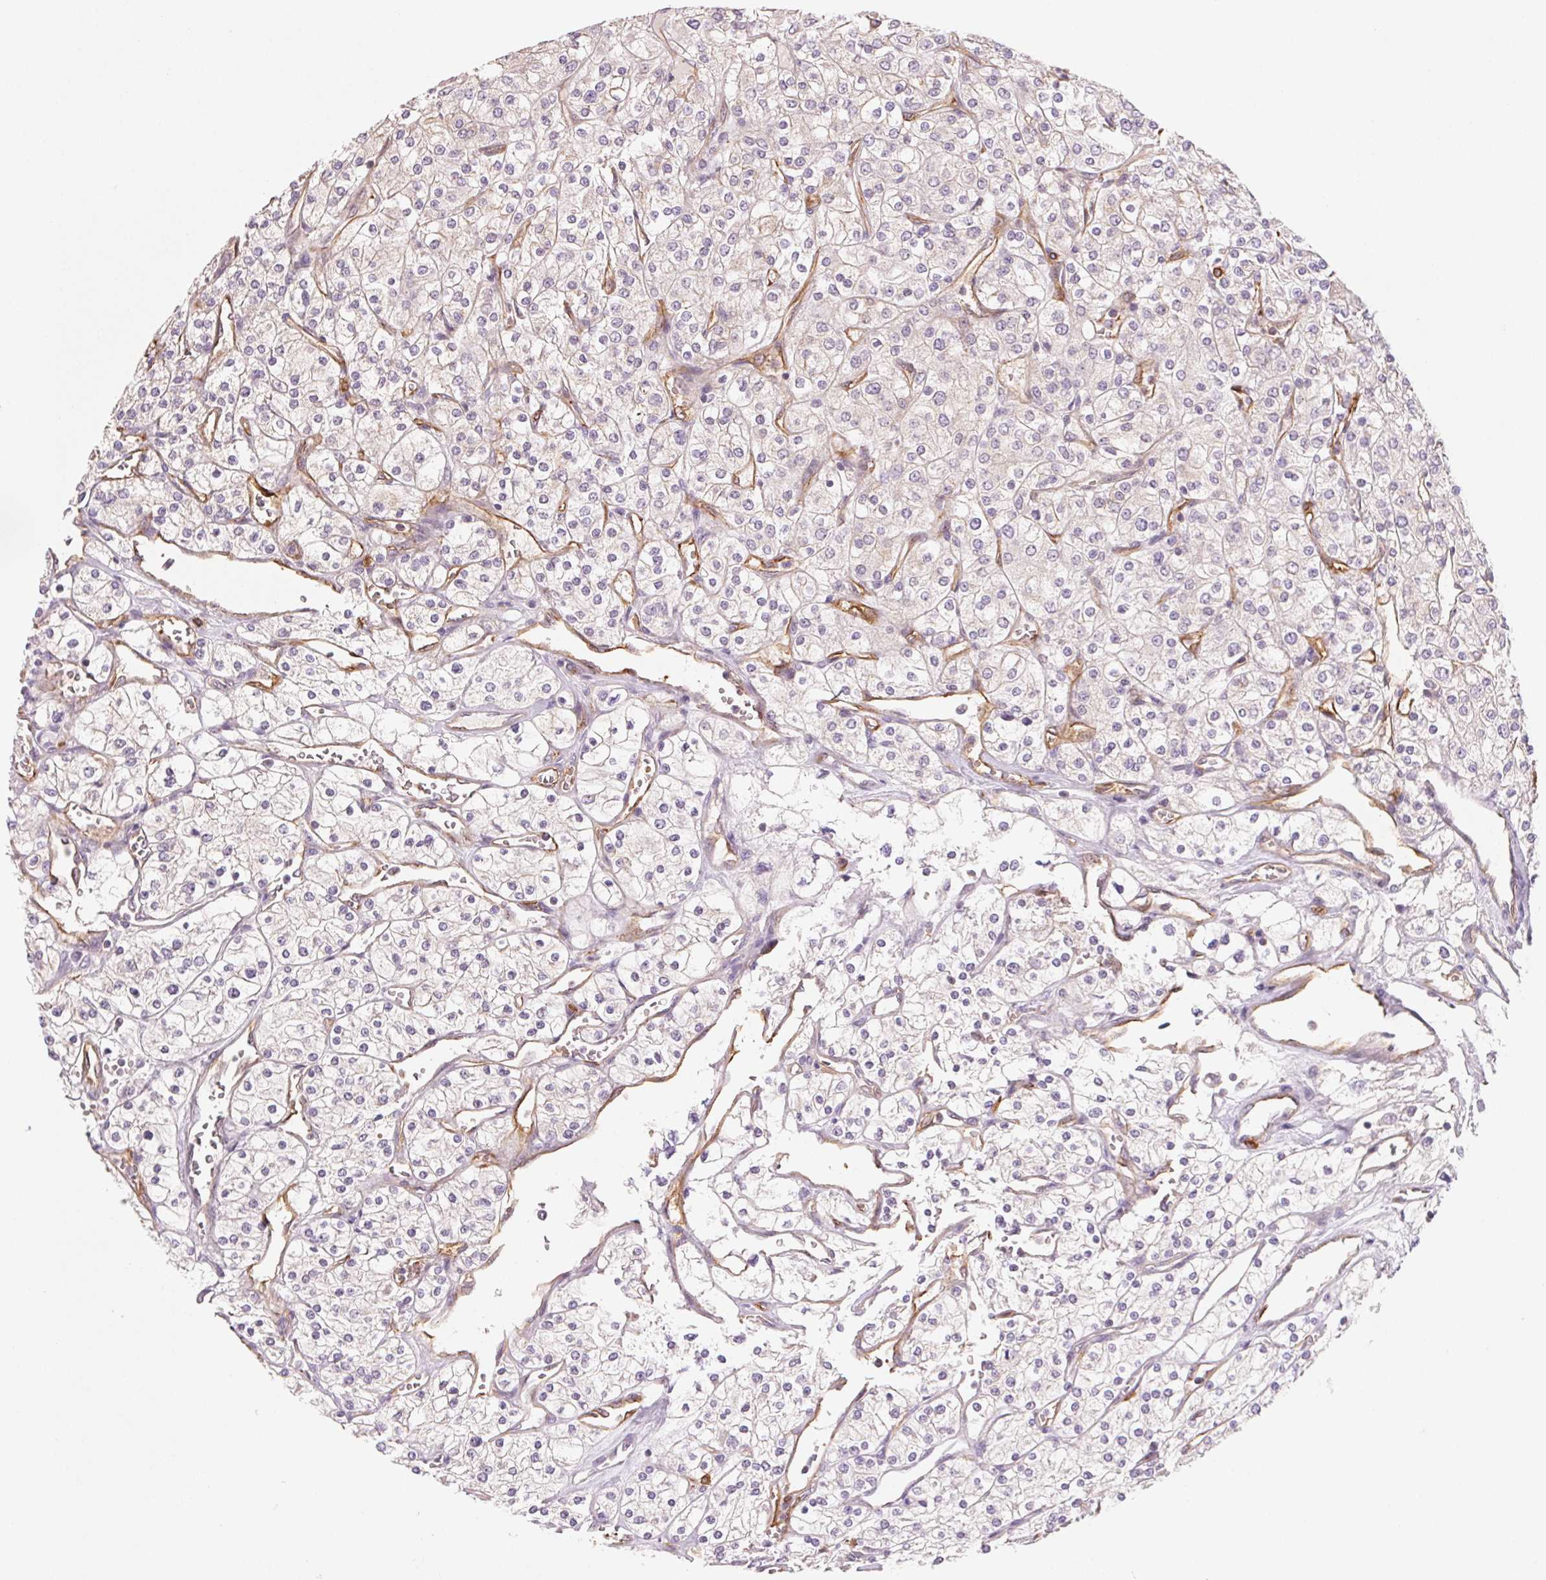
{"staining": {"intensity": "negative", "quantity": "none", "location": "none"}, "tissue": "renal cancer", "cell_type": "Tumor cells", "image_type": "cancer", "snomed": [{"axis": "morphology", "description": "Adenocarcinoma, NOS"}, {"axis": "topography", "description": "Kidney"}], "caption": "Renal adenocarcinoma stained for a protein using IHC exhibits no positivity tumor cells.", "gene": "ANKRD13B", "patient": {"sex": "male", "age": 80}}